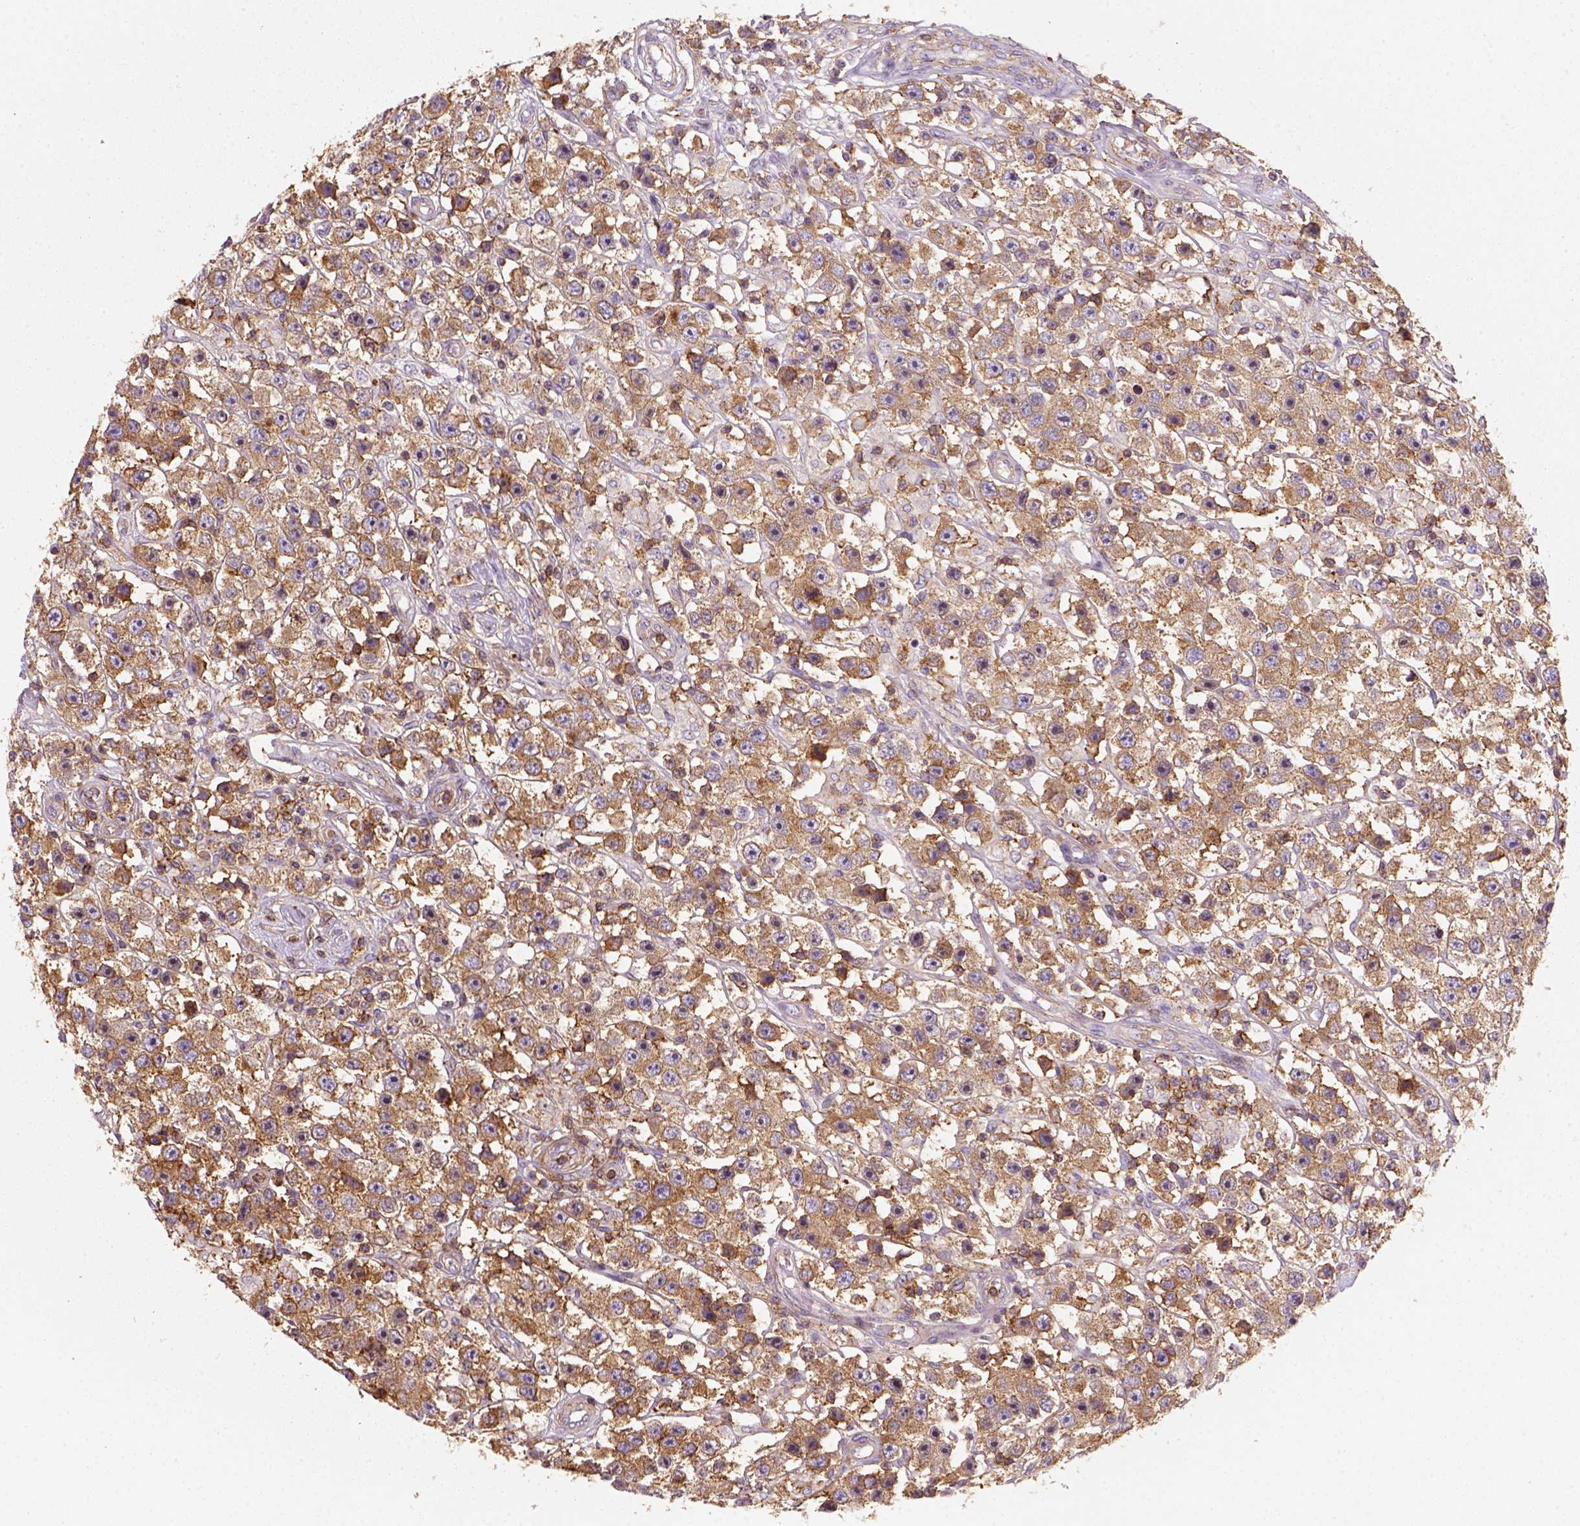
{"staining": {"intensity": "moderate", "quantity": ">75%", "location": "cytoplasmic/membranous"}, "tissue": "testis cancer", "cell_type": "Tumor cells", "image_type": "cancer", "snomed": [{"axis": "morphology", "description": "Seminoma, NOS"}, {"axis": "topography", "description": "Testis"}], "caption": "About >75% of tumor cells in testis cancer display moderate cytoplasmic/membranous protein expression as visualized by brown immunohistochemical staining.", "gene": "GPRC5D", "patient": {"sex": "male", "age": 45}}